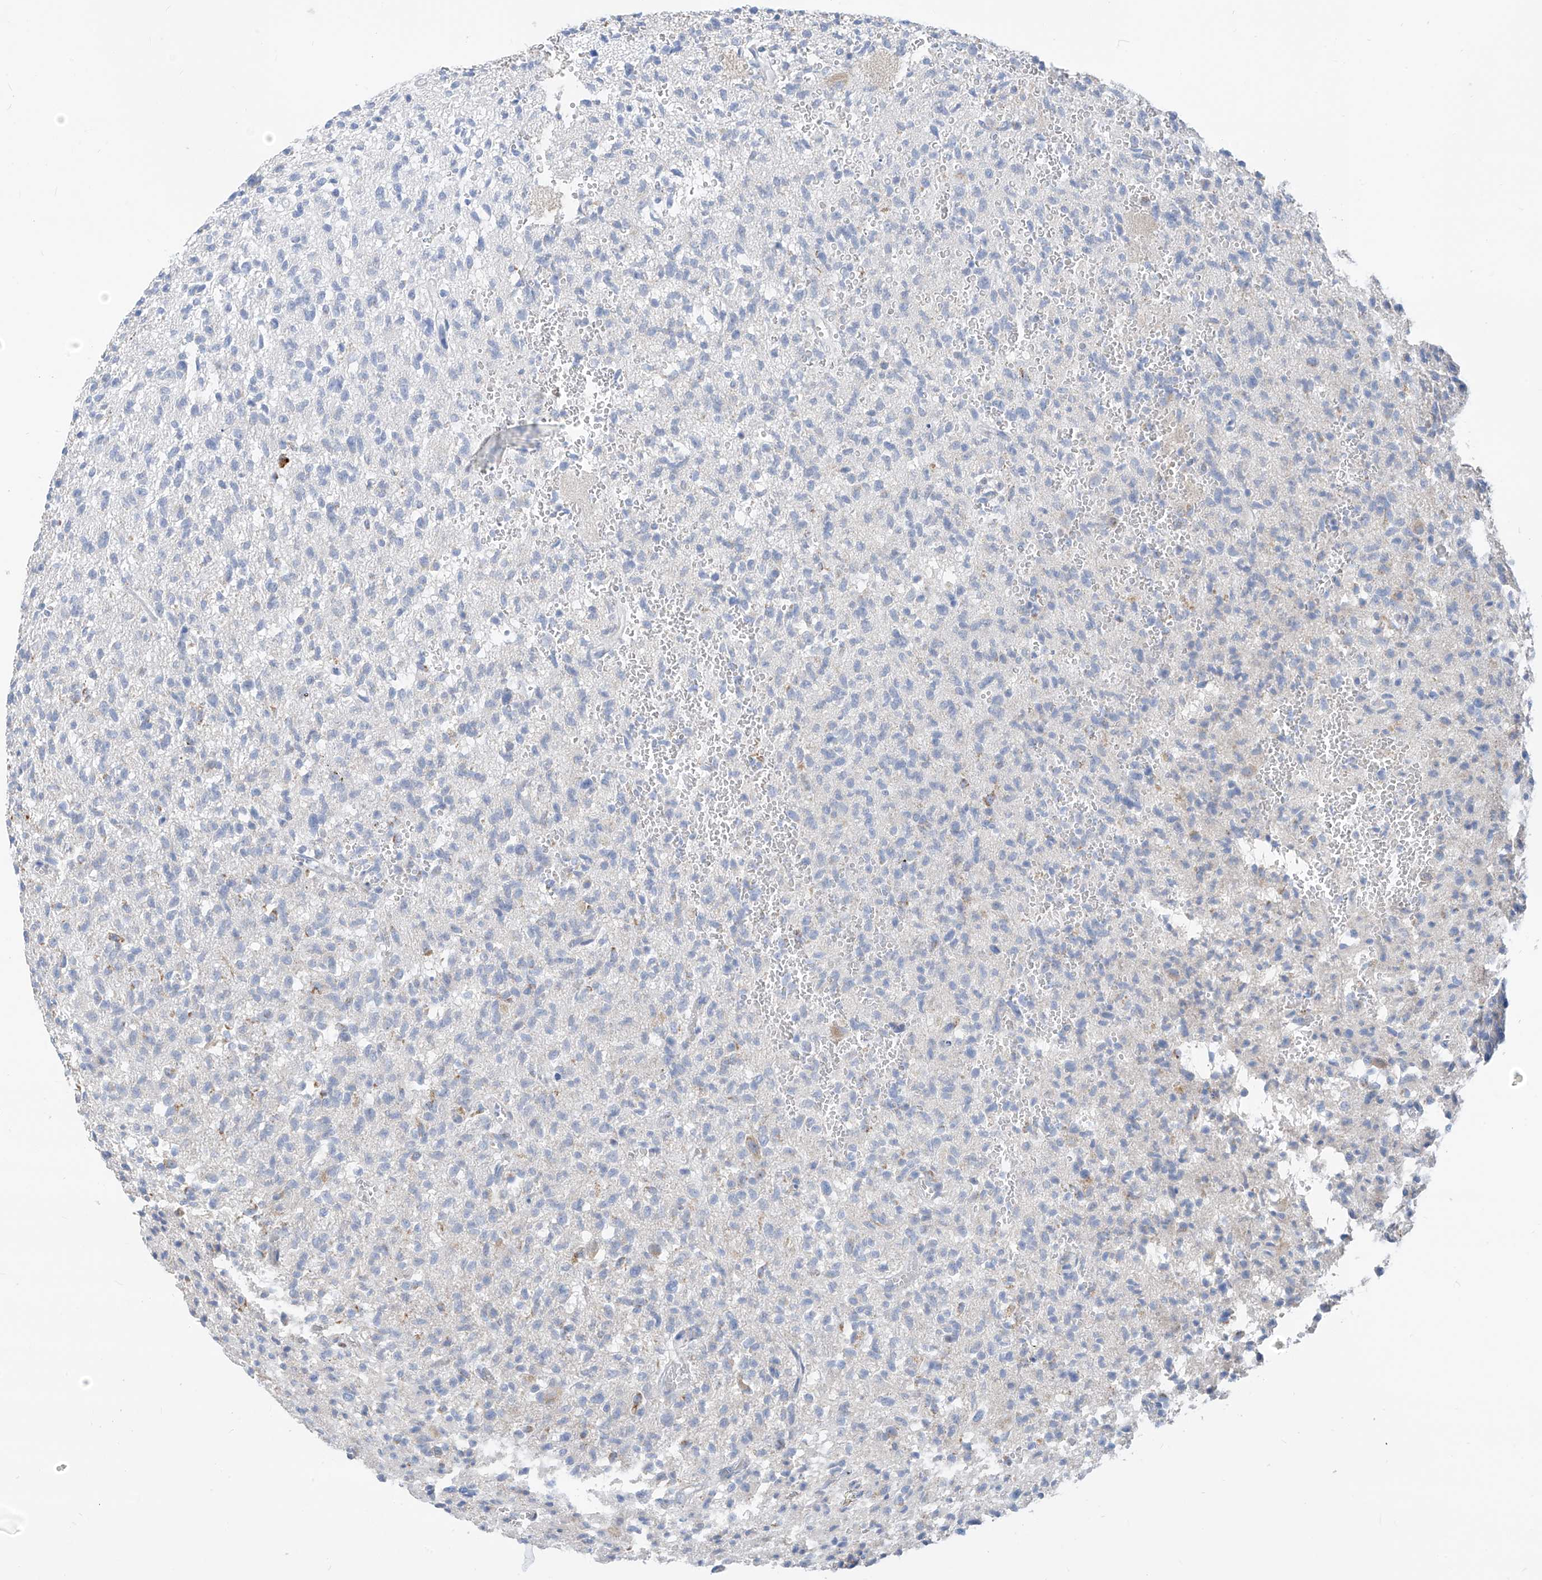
{"staining": {"intensity": "negative", "quantity": "none", "location": "none"}, "tissue": "glioma", "cell_type": "Tumor cells", "image_type": "cancer", "snomed": [{"axis": "morphology", "description": "Glioma, malignant, High grade"}, {"axis": "topography", "description": "Brain"}], "caption": "Glioma was stained to show a protein in brown. There is no significant expression in tumor cells. (IHC, brightfield microscopy, high magnification).", "gene": "ZNF404", "patient": {"sex": "female", "age": 57}}